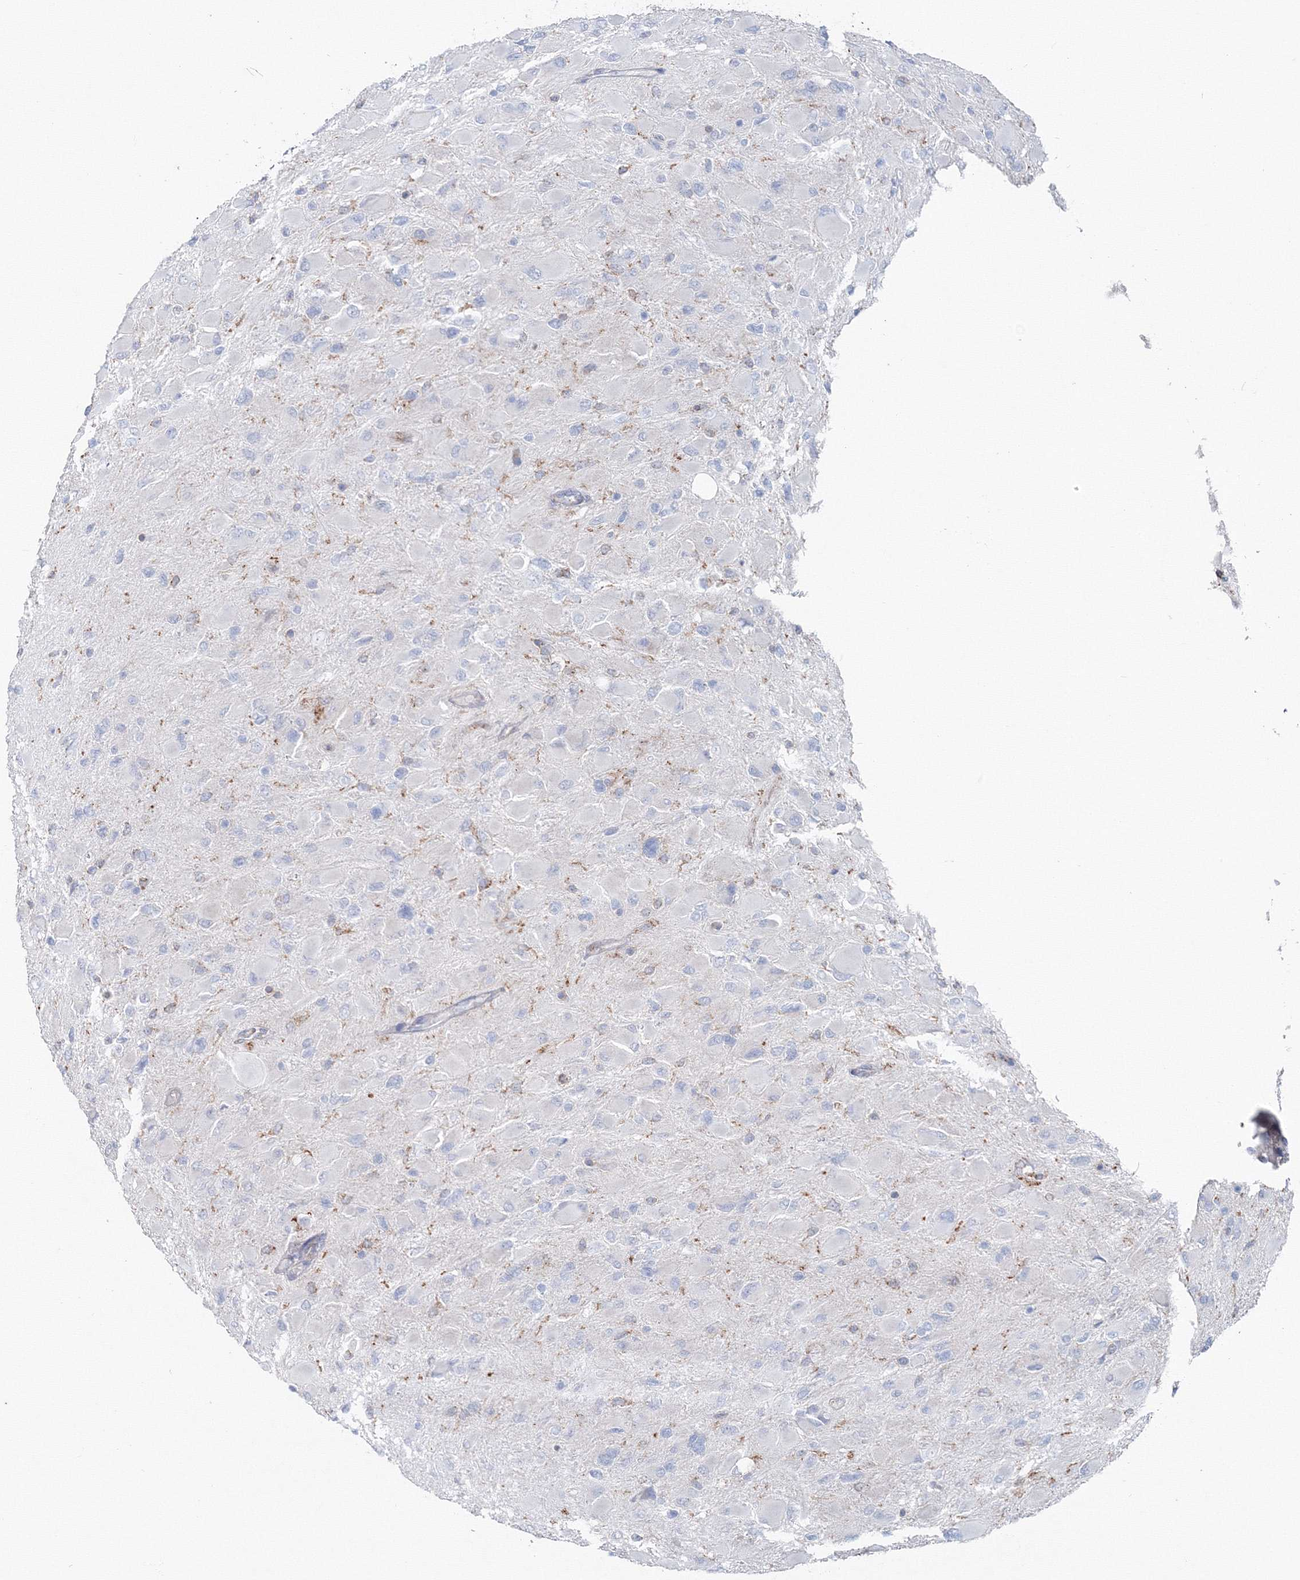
{"staining": {"intensity": "negative", "quantity": "none", "location": "none"}, "tissue": "glioma", "cell_type": "Tumor cells", "image_type": "cancer", "snomed": [{"axis": "morphology", "description": "Glioma, malignant, High grade"}, {"axis": "topography", "description": "Cerebral cortex"}], "caption": "Tumor cells show no significant positivity in malignant glioma (high-grade). (DAB immunohistochemistry, high magnification).", "gene": "GGA2", "patient": {"sex": "female", "age": 36}}